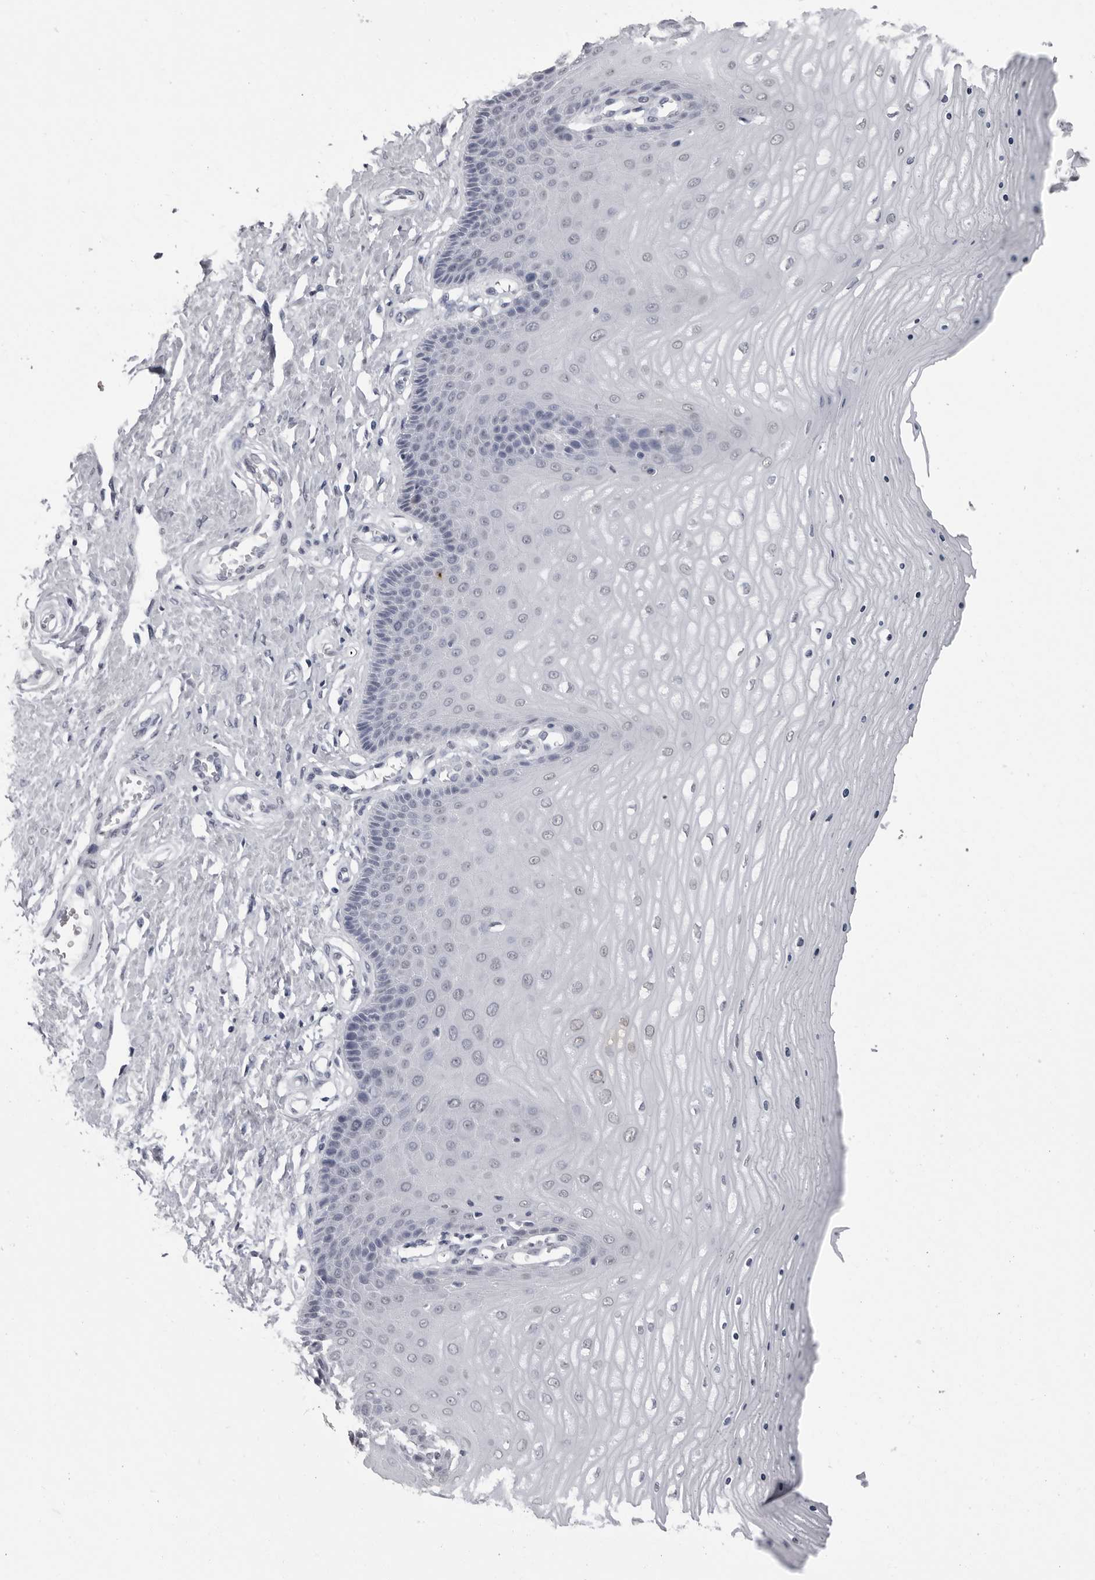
{"staining": {"intensity": "negative", "quantity": "none", "location": "none"}, "tissue": "cervix", "cell_type": "Glandular cells", "image_type": "normal", "snomed": [{"axis": "morphology", "description": "Normal tissue, NOS"}, {"axis": "topography", "description": "Cervix"}], "caption": "High power microscopy photomicrograph of an IHC photomicrograph of unremarkable cervix, revealing no significant expression in glandular cells.", "gene": "HEPACAM", "patient": {"sex": "female", "age": 55}}